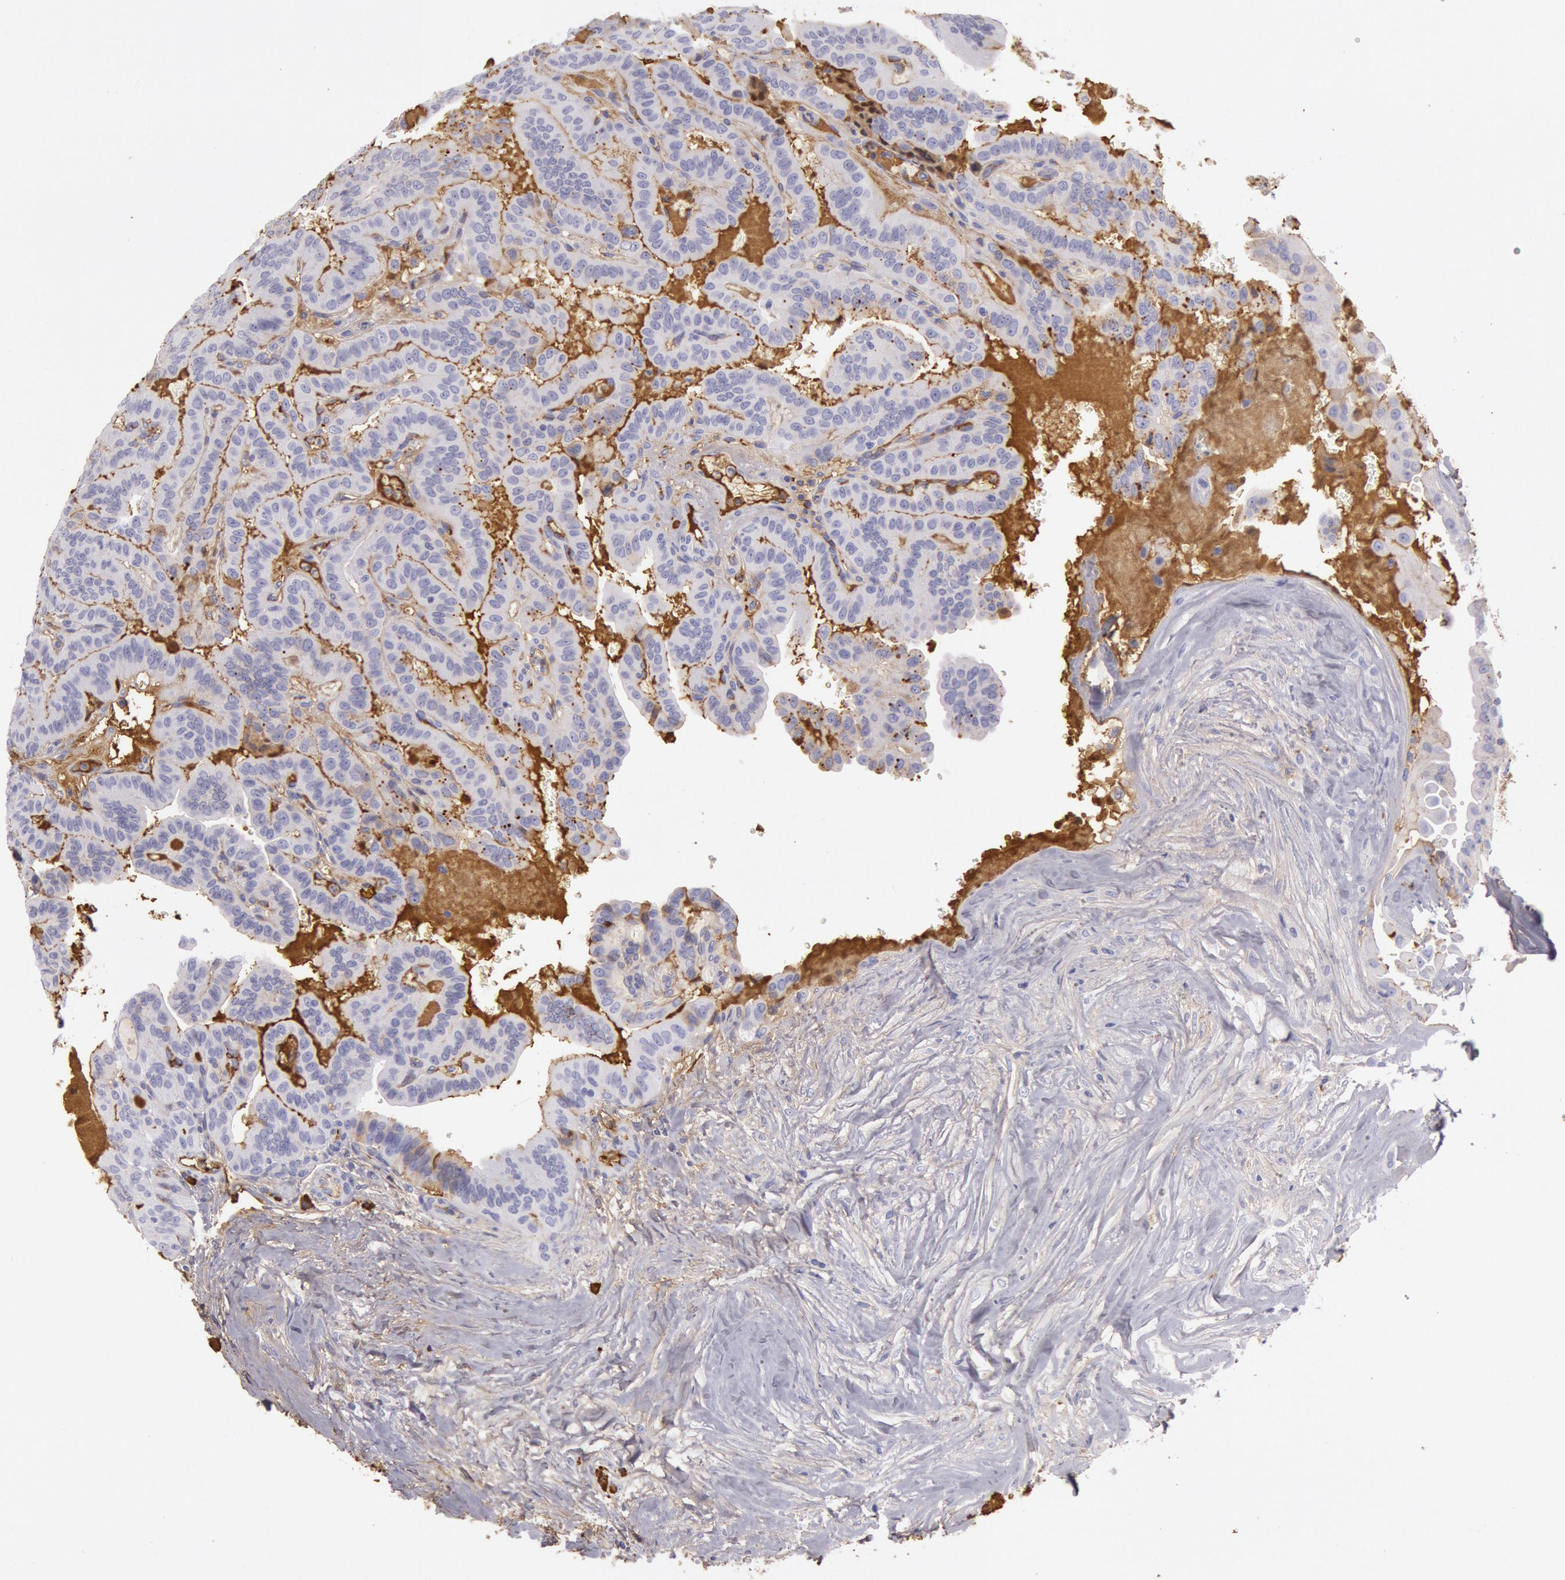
{"staining": {"intensity": "moderate", "quantity": "25%-75%", "location": "cytoplasmic/membranous"}, "tissue": "thyroid cancer", "cell_type": "Tumor cells", "image_type": "cancer", "snomed": [{"axis": "morphology", "description": "Papillary adenocarcinoma, NOS"}, {"axis": "topography", "description": "Thyroid gland"}], "caption": "This image shows immunohistochemistry (IHC) staining of human thyroid cancer (papillary adenocarcinoma), with medium moderate cytoplasmic/membranous staining in approximately 25%-75% of tumor cells.", "gene": "IGHG1", "patient": {"sex": "male", "age": 87}}